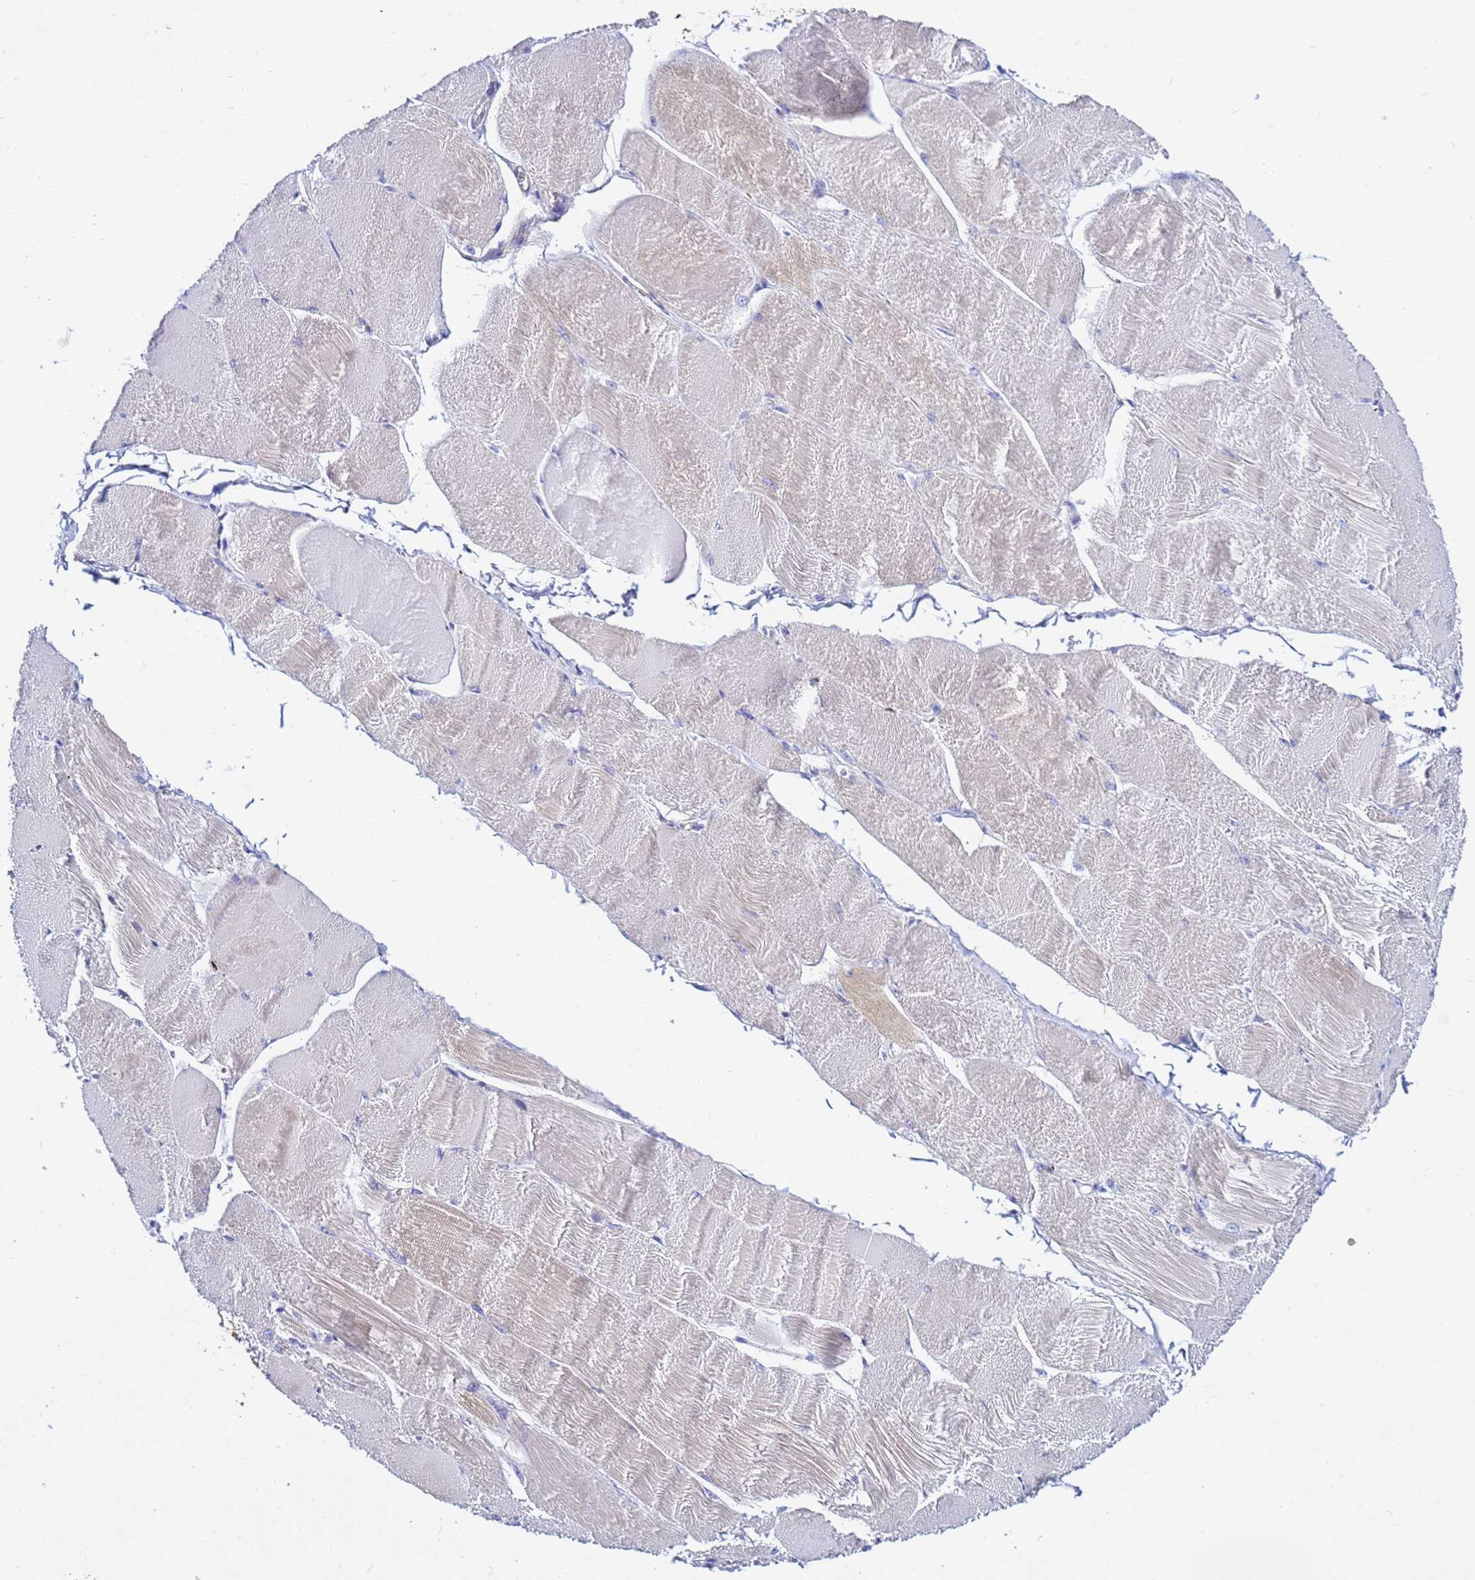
{"staining": {"intensity": "weak", "quantity": "25%-75%", "location": "cytoplasmic/membranous"}, "tissue": "skeletal muscle", "cell_type": "Myocytes", "image_type": "normal", "snomed": [{"axis": "morphology", "description": "Normal tissue, NOS"}, {"axis": "morphology", "description": "Basal cell carcinoma"}, {"axis": "topography", "description": "Skeletal muscle"}], "caption": "Immunohistochemistry (IHC) image of normal skeletal muscle: human skeletal muscle stained using immunohistochemistry (IHC) exhibits low levels of weak protein expression localized specifically in the cytoplasmic/membranous of myocytes, appearing as a cytoplasmic/membranous brown color.", "gene": "USP18", "patient": {"sex": "female", "age": 64}}